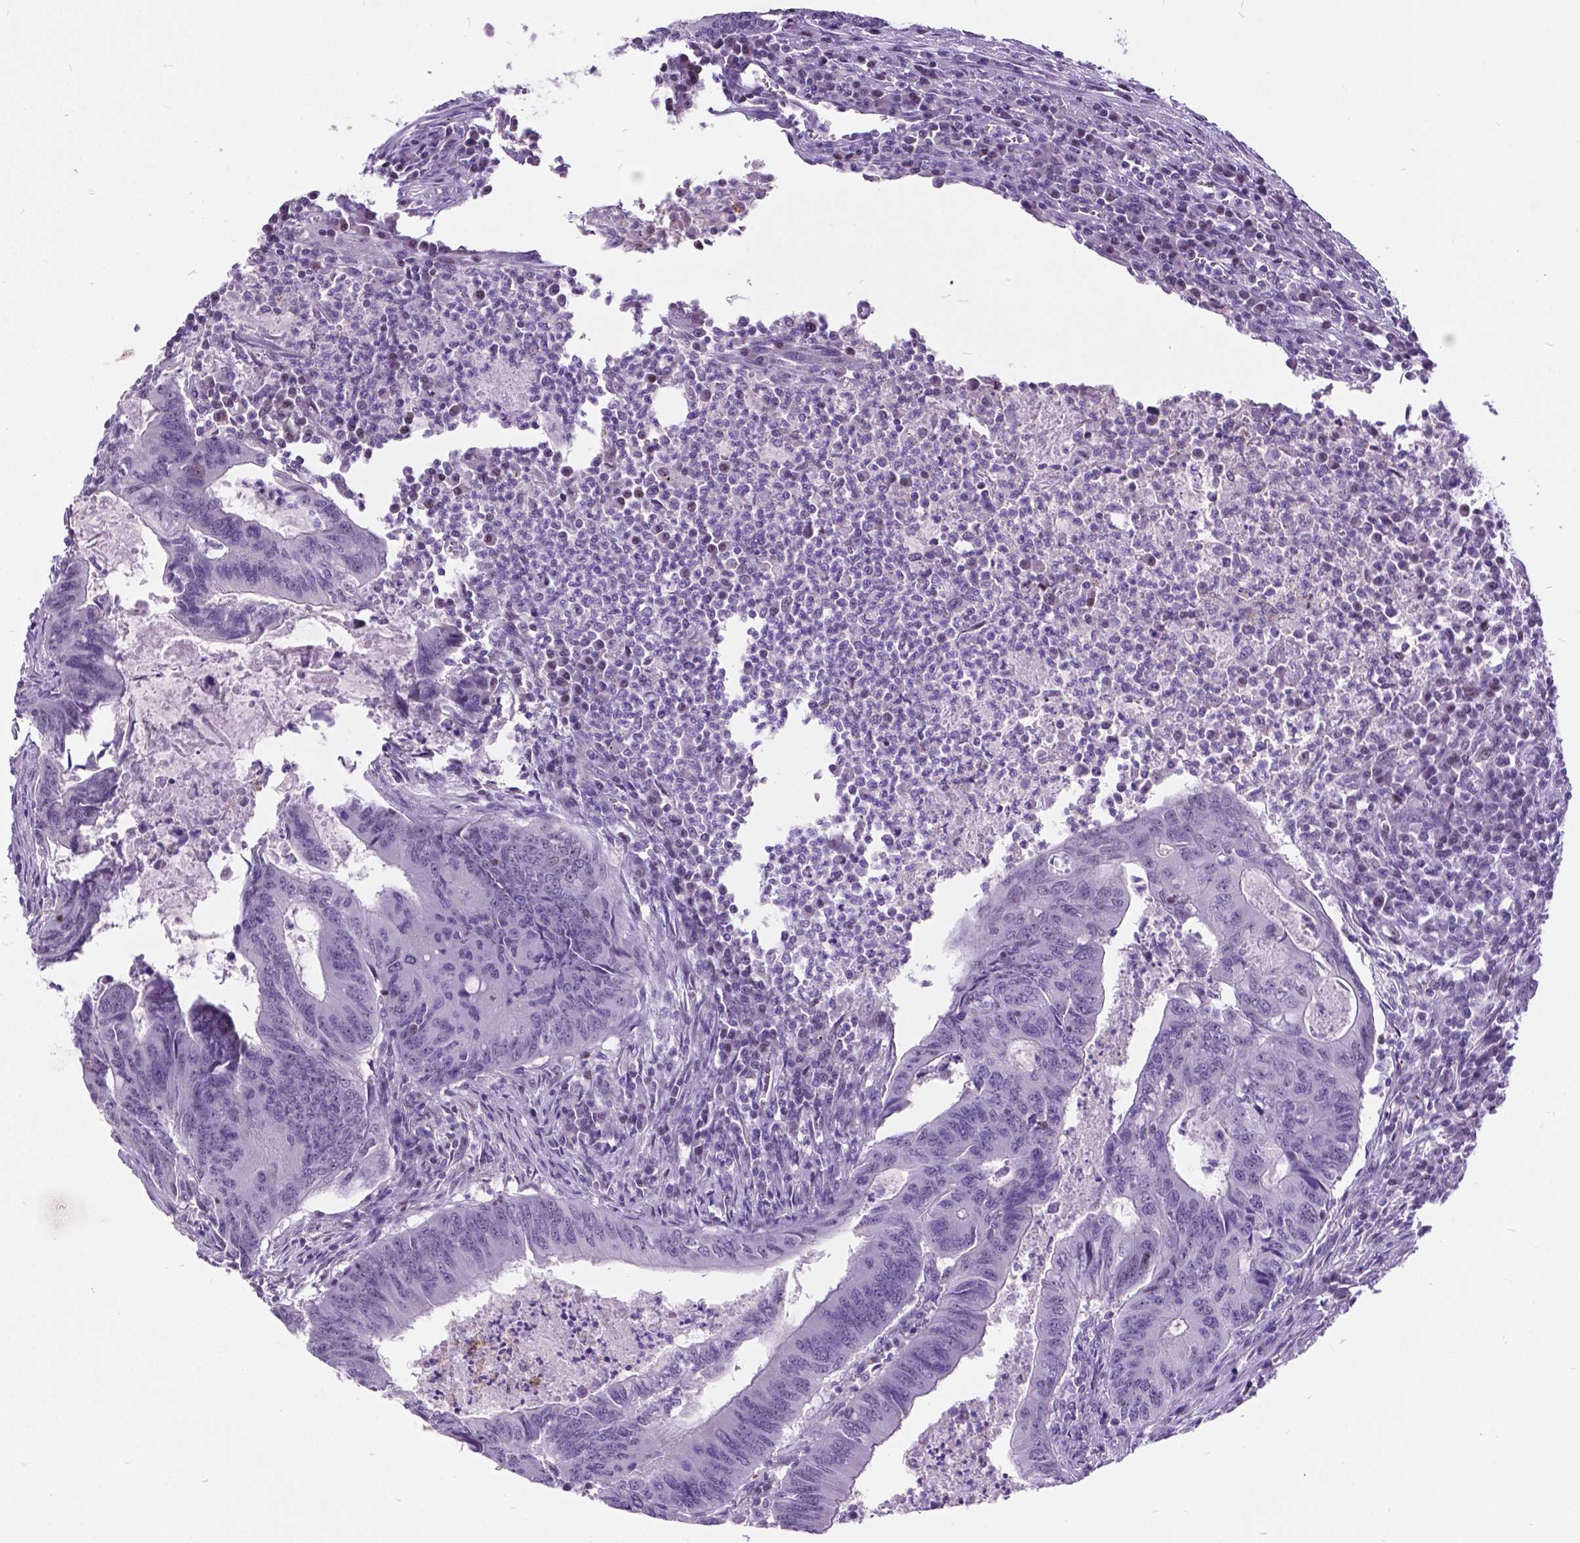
{"staining": {"intensity": "negative", "quantity": "none", "location": "none"}, "tissue": "colorectal cancer", "cell_type": "Tumor cells", "image_type": "cancer", "snomed": [{"axis": "morphology", "description": "Adenocarcinoma, NOS"}, {"axis": "topography", "description": "Colon"}], "caption": "Human colorectal cancer (adenocarcinoma) stained for a protein using IHC demonstrates no positivity in tumor cells.", "gene": "DPF3", "patient": {"sex": "male", "age": 67}}